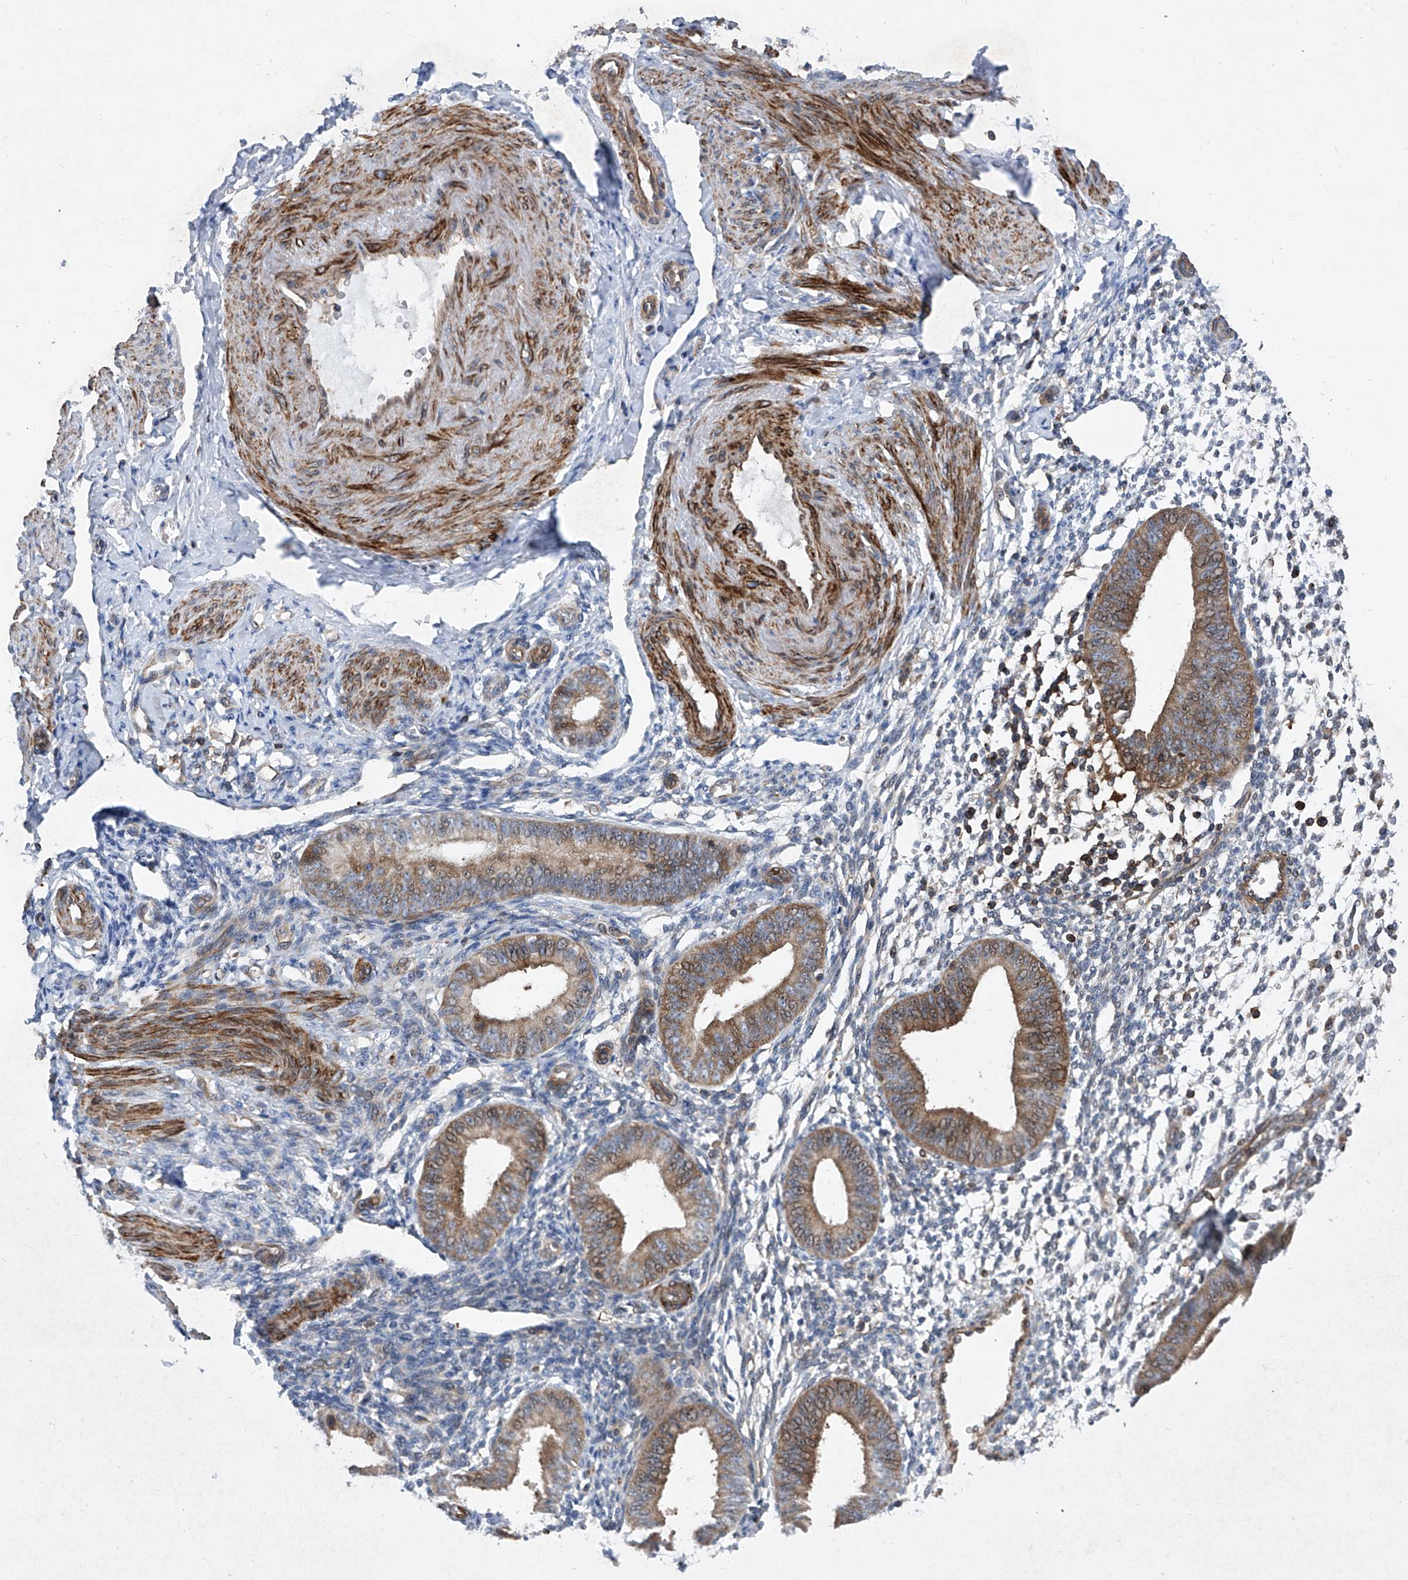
{"staining": {"intensity": "negative", "quantity": "none", "location": "none"}, "tissue": "endometrium", "cell_type": "Cells in endometrial stroma", "image_type": "normal", "snomed": [{"axis": "morphology", "description": "Normal tissue, NOS"}, {"axis": "topography", "description": "Uterus"}, {"axis": "topography", "description": "Endometrium"}], "caption": "Image shows no significant protein positivity in cells in endometrial stroma of normal endometrium.", "gene": "NT5C3A", "patient": {"sex": "female", "age": 48}}